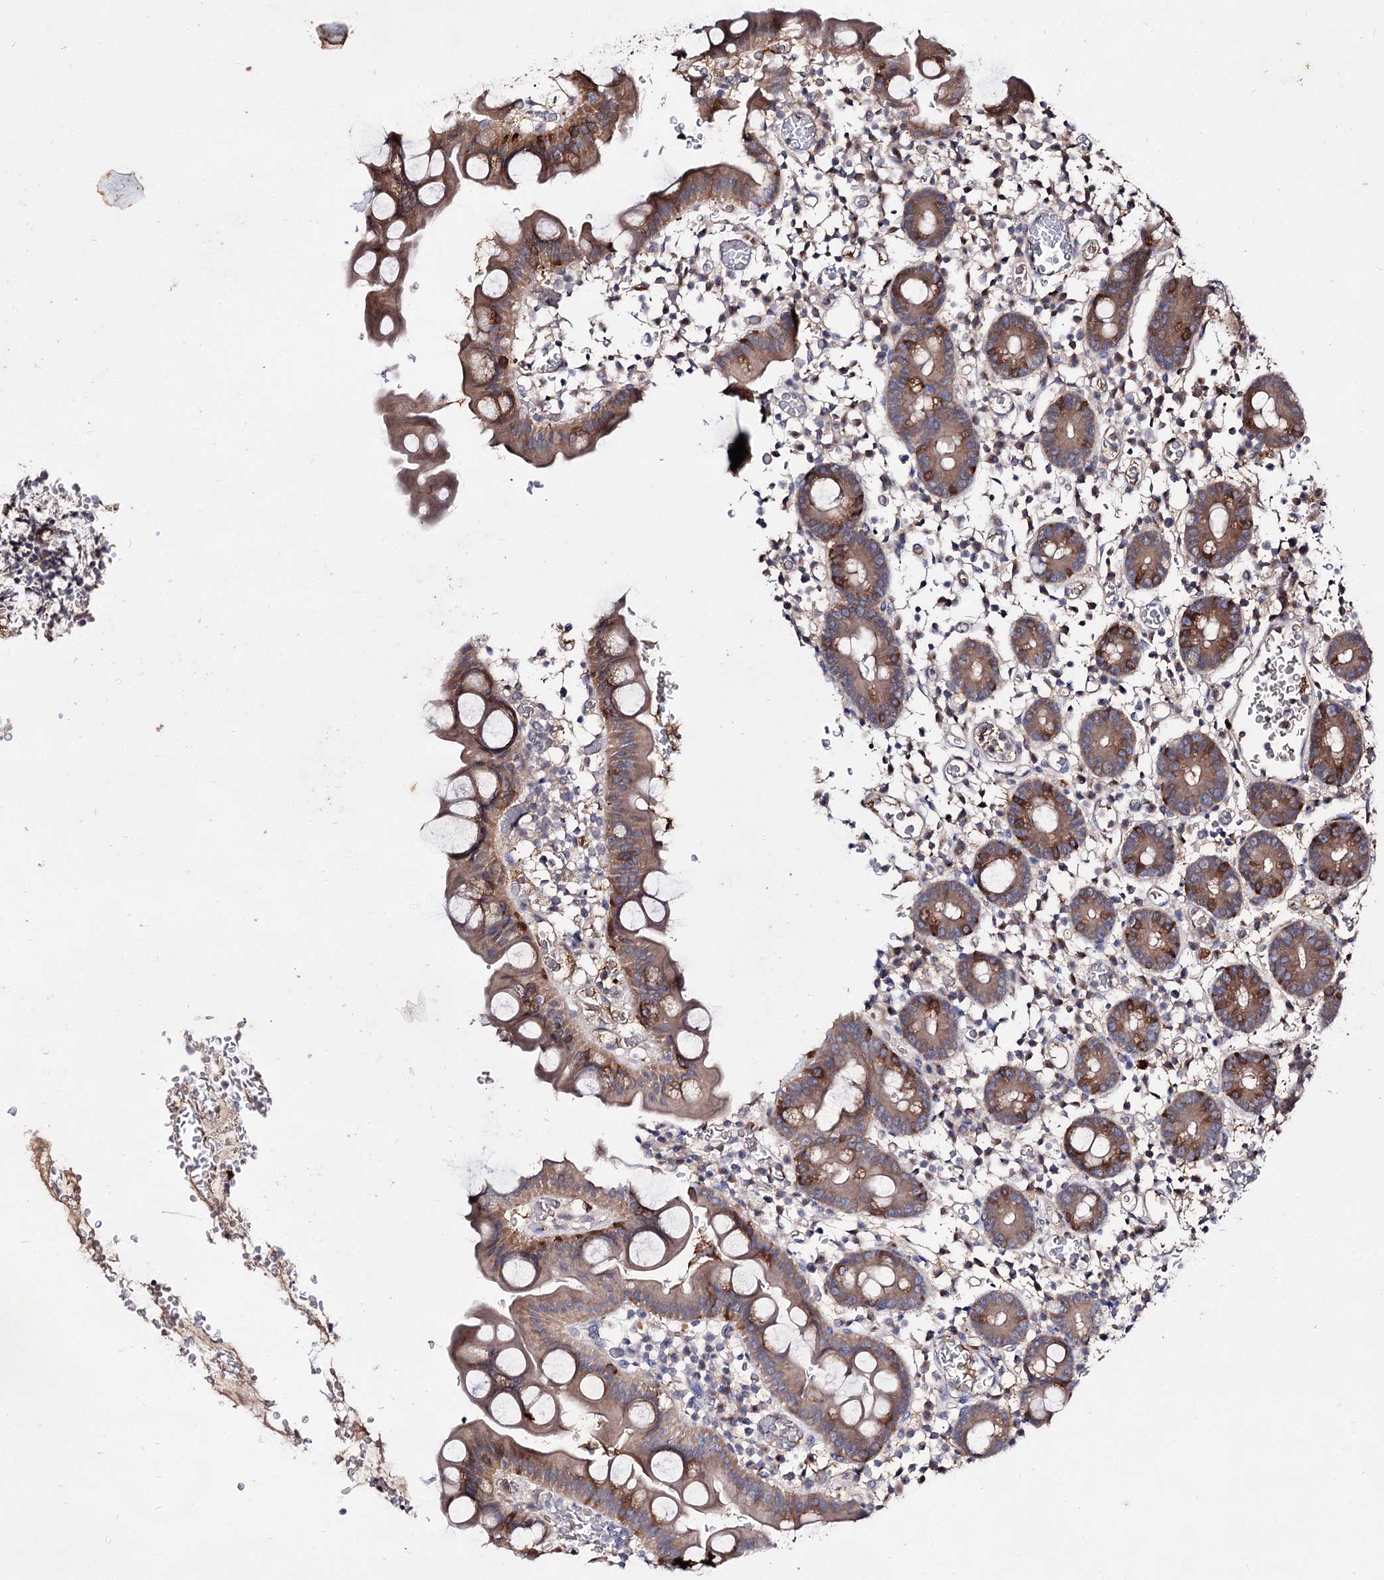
{"staining": {"intensity": "moderate", "quantity": "25%-75%", "location": "cytoplasmic/membranous"}, "tissue": "small intestine", "cell_type": "Glandular cells", "image_type": "normal", "snomed": [{"axis": "morphology", "description": "Normal tissue, NOS"}, {"axis": "topography", "description": "Stomach, upper"}, {"axis": "topography", "description": "Stomach, lower"}, {"axis": "topography", "description": "Small intestine"}], "caption": "Protein staining shows moderate cytoplasmic/membranous positivity in approximately 25%-75% of glandular cells in benign small intestine. Using DAB (brown) and hematoxylin (blue) stains, captured at high magnification using brightfield microscopy.", "gene": "ARFIP2", "patient": {"sex": "male", "age": 68}}